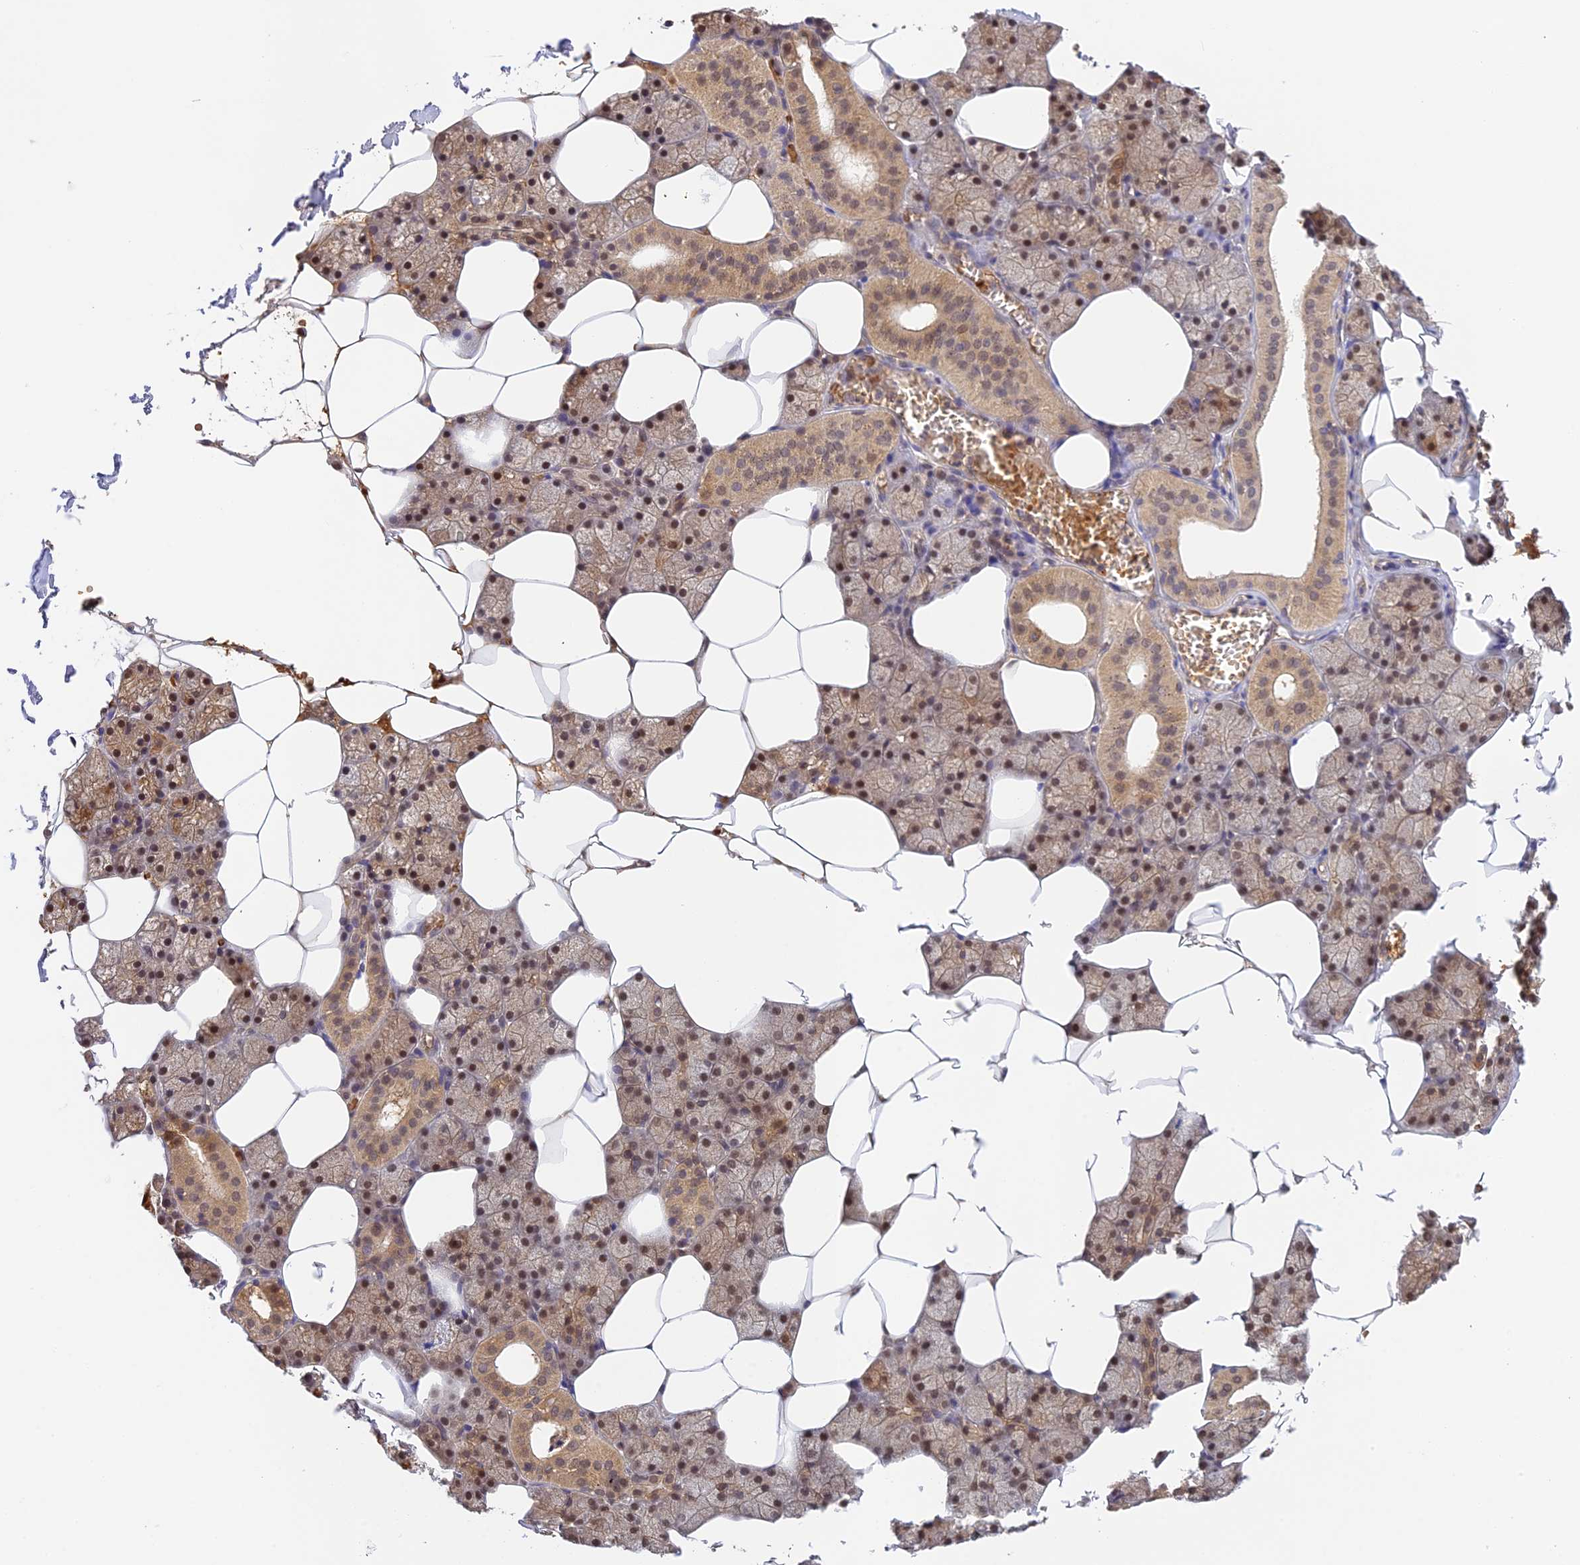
{"staining": {"intensity": "moderate", "quantity": ">75%", "location": "cytoplasmic/membranous,nuclear"}, "tissue": "salivary gland", "cell_type": "Glandular cells", "image_type": "normal", "snomed": [{"axis": "morphology", "description": "Normal tissue, NOS"}, {"axis": "topography", "description": "Salivary gland"}], "caption": "Moderate cytoplasmic/membranous,nuclear positivity is seen in about >75% of glandular cells in unremarkable salivary gland.", "gene": "HDHD2", "patient": {"sex": "male", "age": 62}}